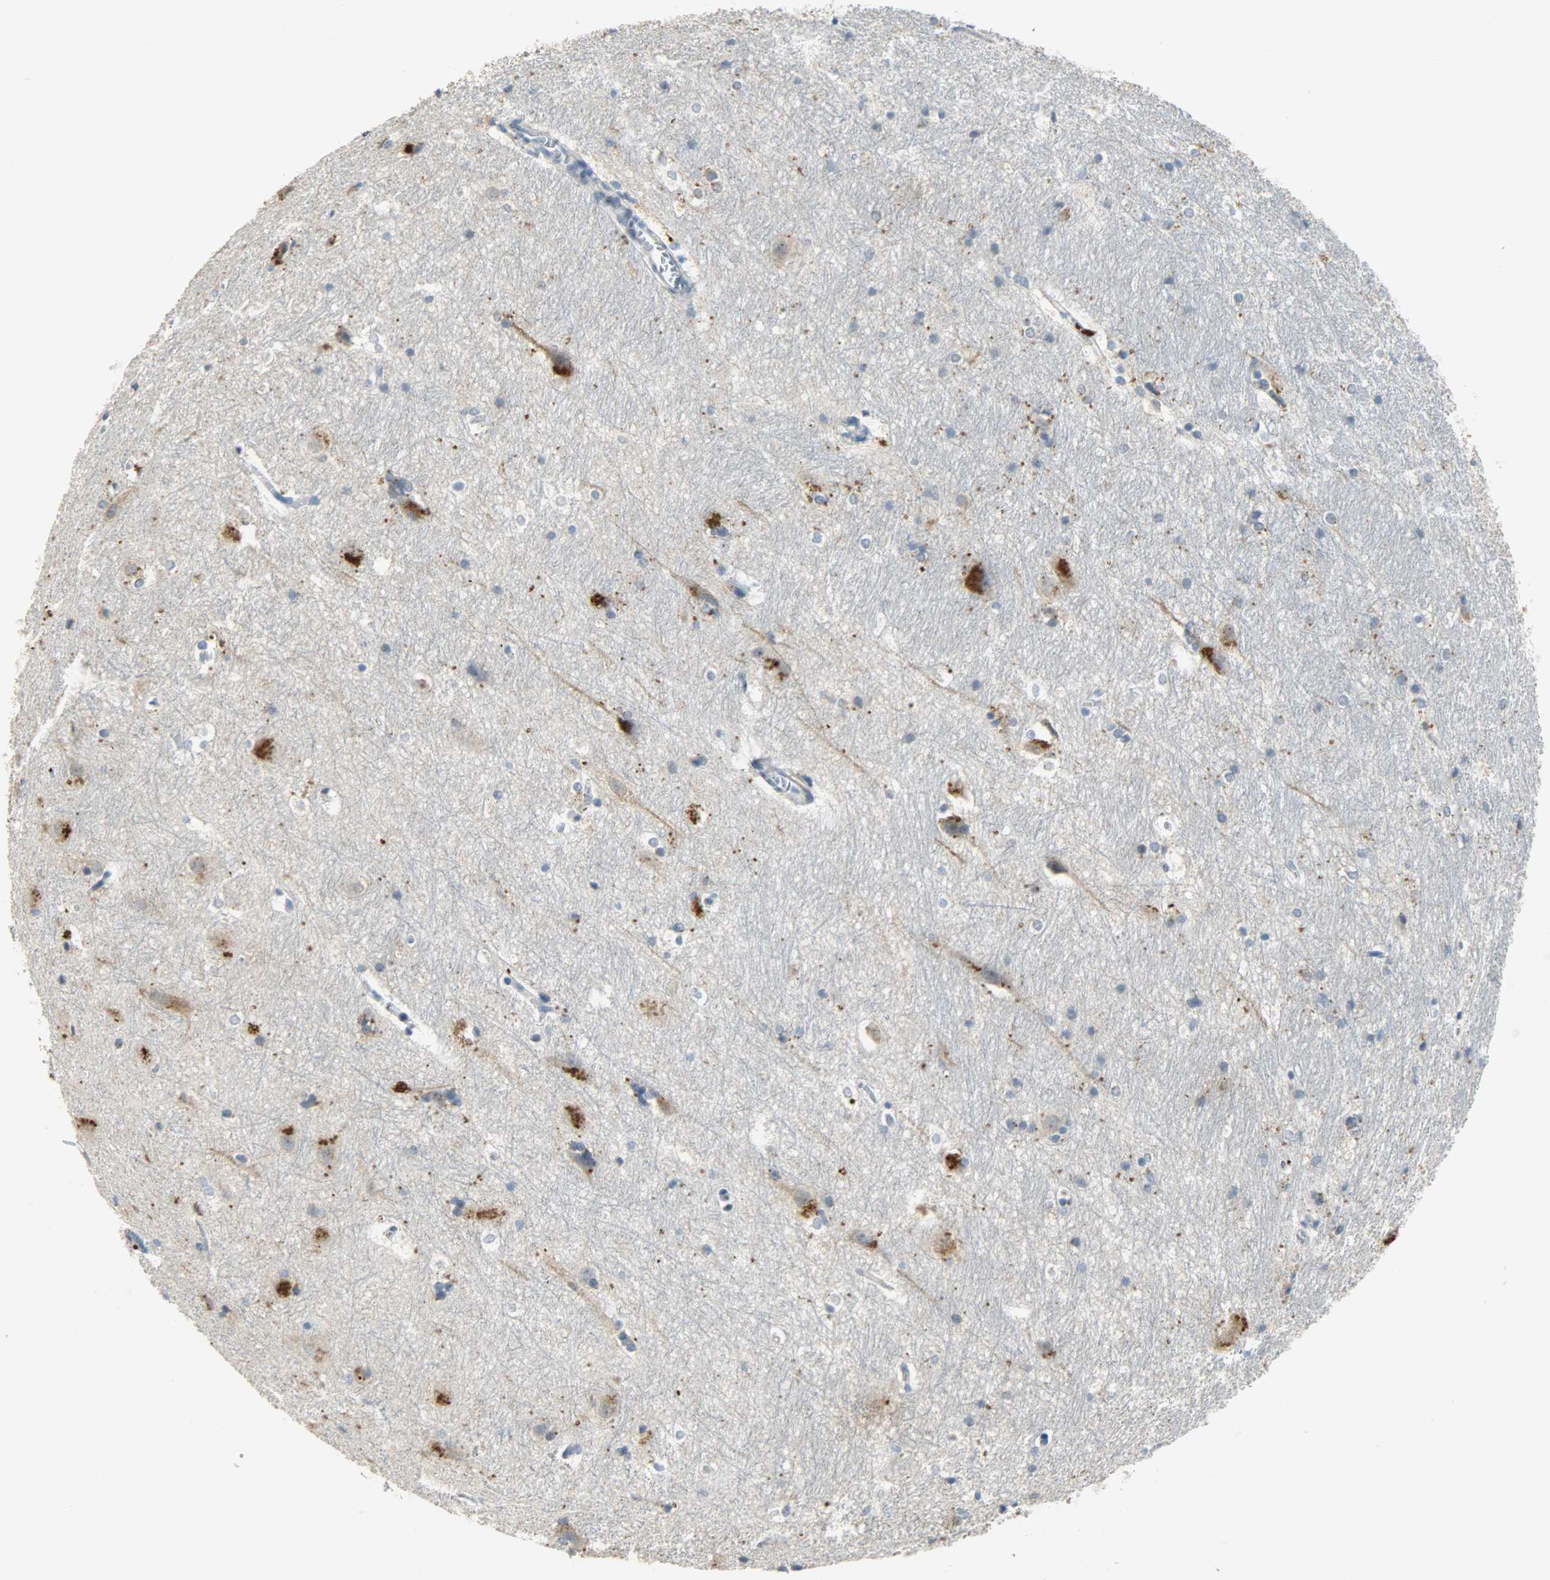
{"staining": {"intensity": "strong", "quantity": "25%-75%", "location": "cytoplasmic/membranous"}, "tissue": "hippocampus", "cell_type": "Glial cells", "image_type": "normal", "snomed": [{"axis": "morphology", "description": "Normal tissue, NOS"}, {"axis": "topography", "description": "Hippocampus"}], "caption": "DAB (3,3'-diaminobenzidine) immunohistochemical staining of unremarkable hippocampus exhibits strong cytoplasmic/membranous protein expression in about 25%-75% of glial cells.", "gene": "DNAJB6", "patient": {"sex": "female", "age": 19}}